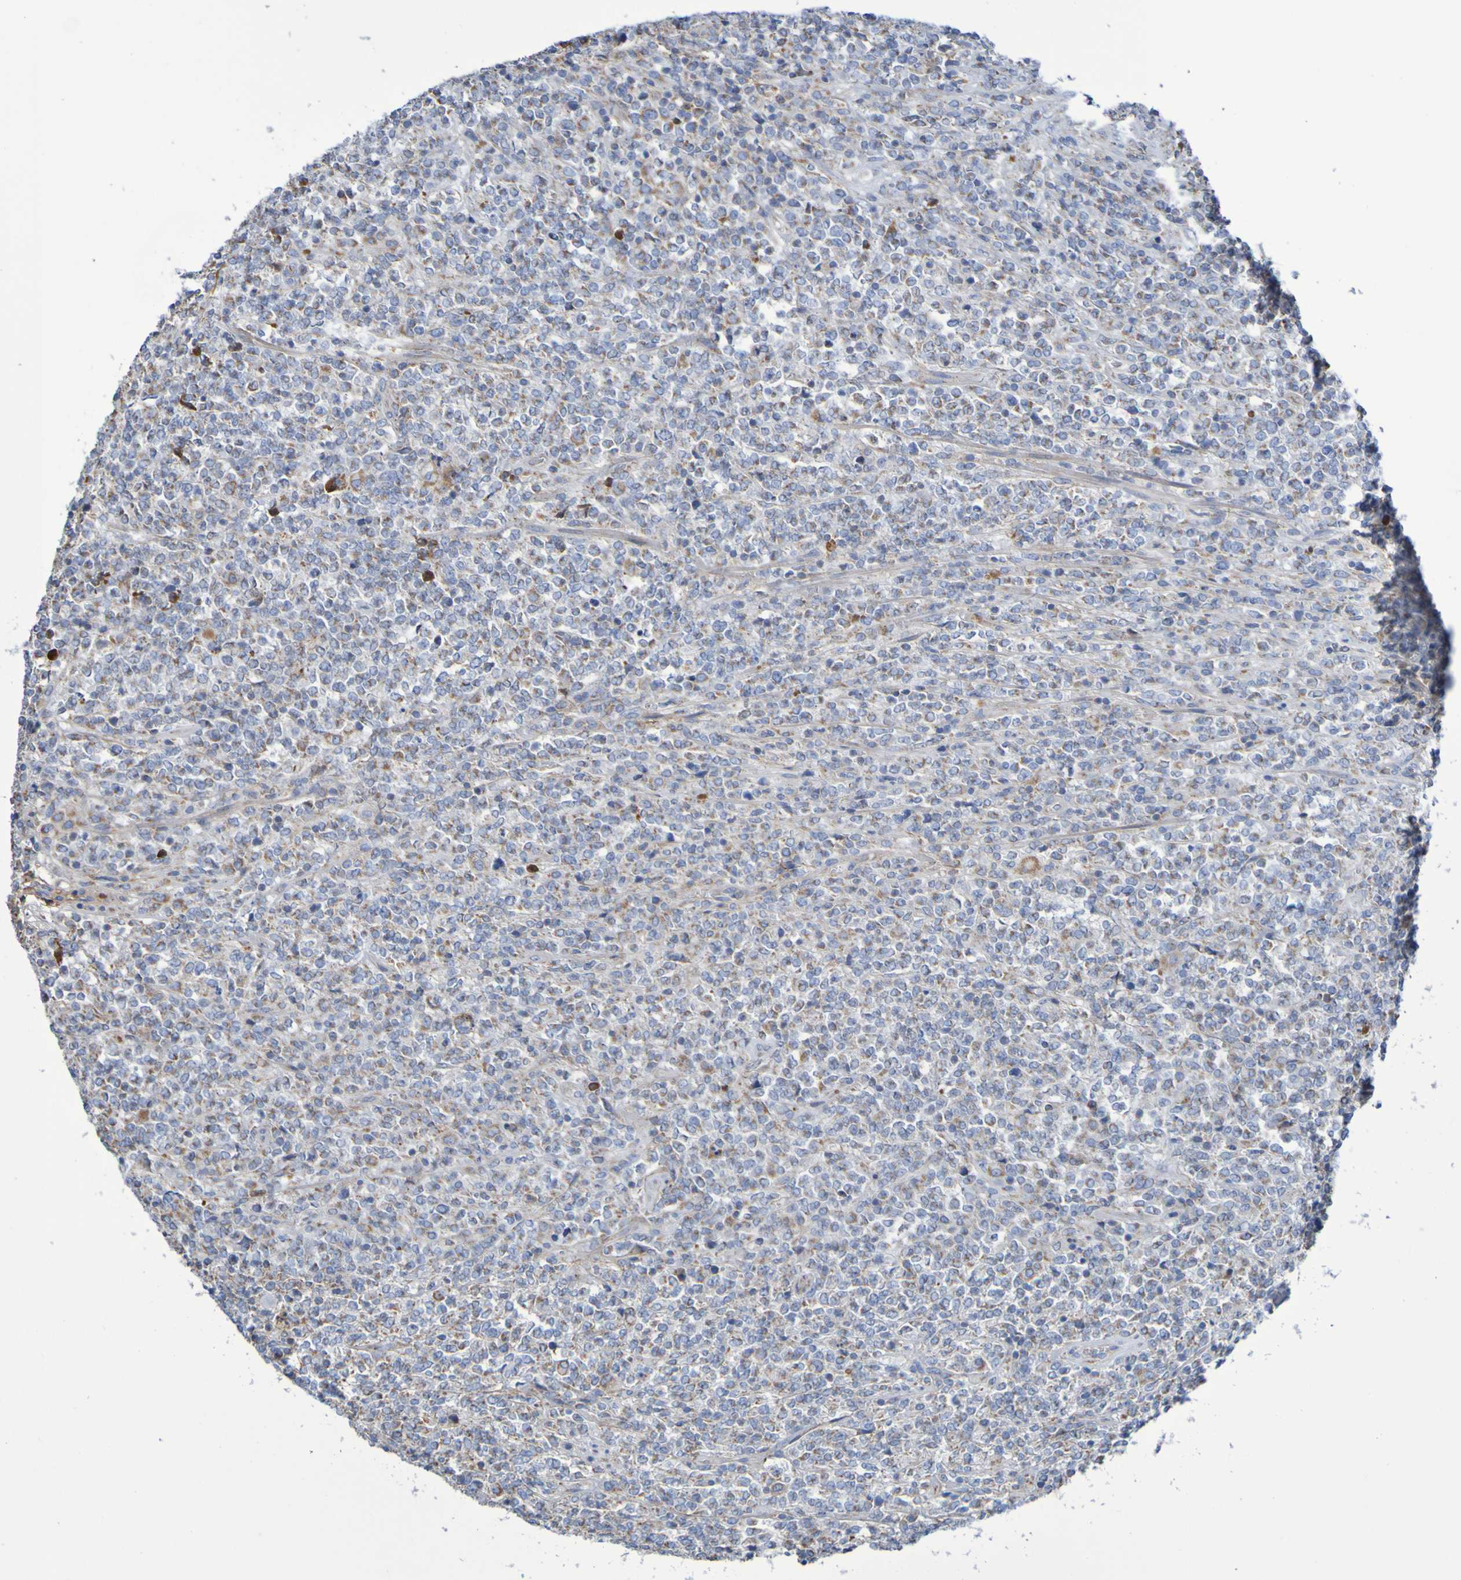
{"staining": {"intensity": "weak", "quantity": ">75%", "location": "cytoplasmic/membranous"}, "tissue": "lymphoma", "cell_type": "Tumor cells", "image_type": "cancer", "snomed": [{"axis": "morphology", "description": "Malignant lymphoma, non-Hodgkin's type, High grade"}, {"axis": "topography", "description": "Soft tissue"}], "caption": "Immunohistochemical staining of lymphoma displays low levels of weak cytoplasmic/membranous positivity in about >75% of tumor cells. (Stains: DAB (3,3'-diaminobenzidine) in brown, nuclei in blue, Microscopy: brightfield microscopy at high magnification).", "gene": "CNTN2", "patient": {"sex": "male", "age": 18}}